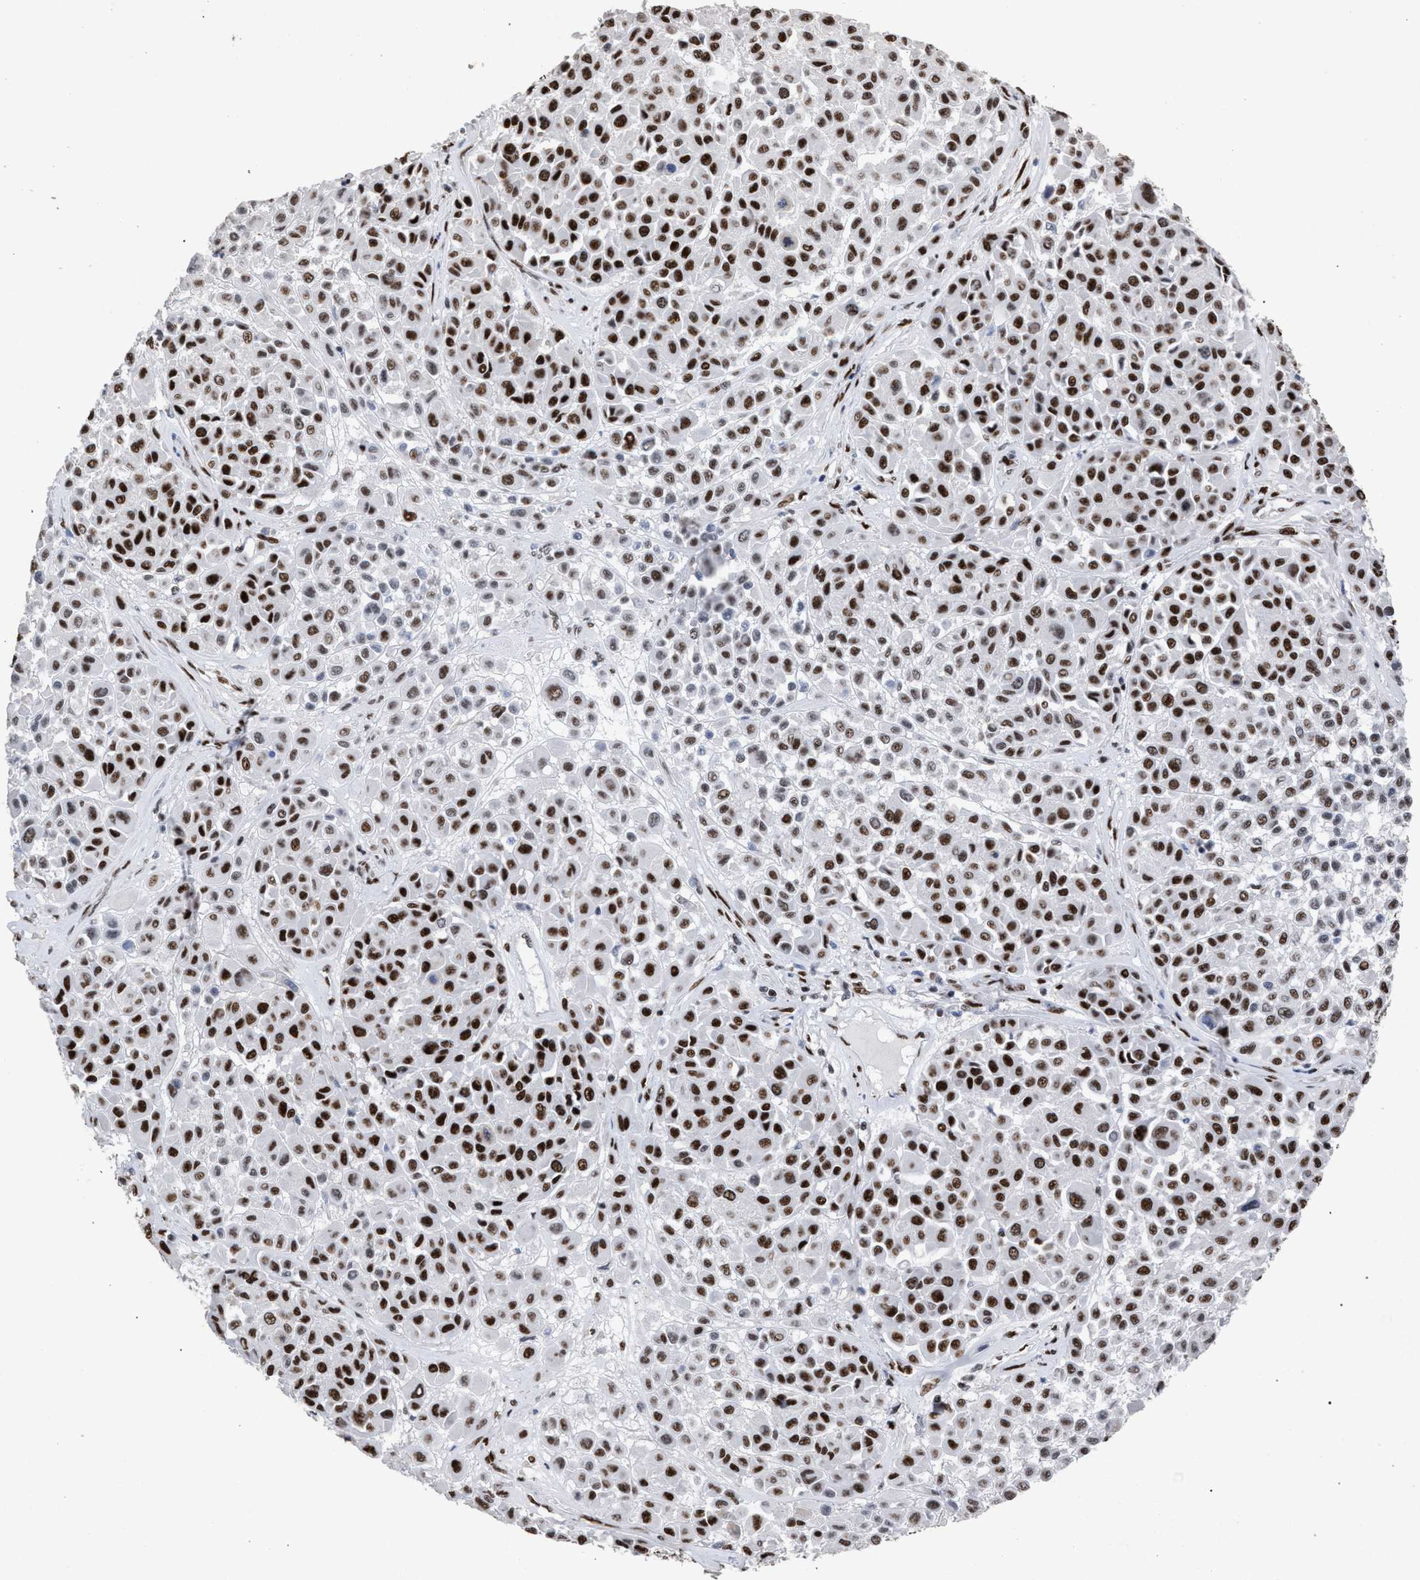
{"staining": {"intensity": "strong", "quantity": ">75%", "location": "nuclear"}, "tissue": "melanoma", "cell_type": "Tumor cells", "image_type": "cancer", "snomed": [{"axis": "morphology", "description": "Malignant melanoma, Metastatic site"}, {"axis": "topography", "description": "Soft tissue"}], "caption": "Tumor cells display strong nuclear staining in about >75% of cells in malignant melanoma (metastatic site).", "gene": "TP53BP1", "patient": {"sex": "male", "age": 41}}